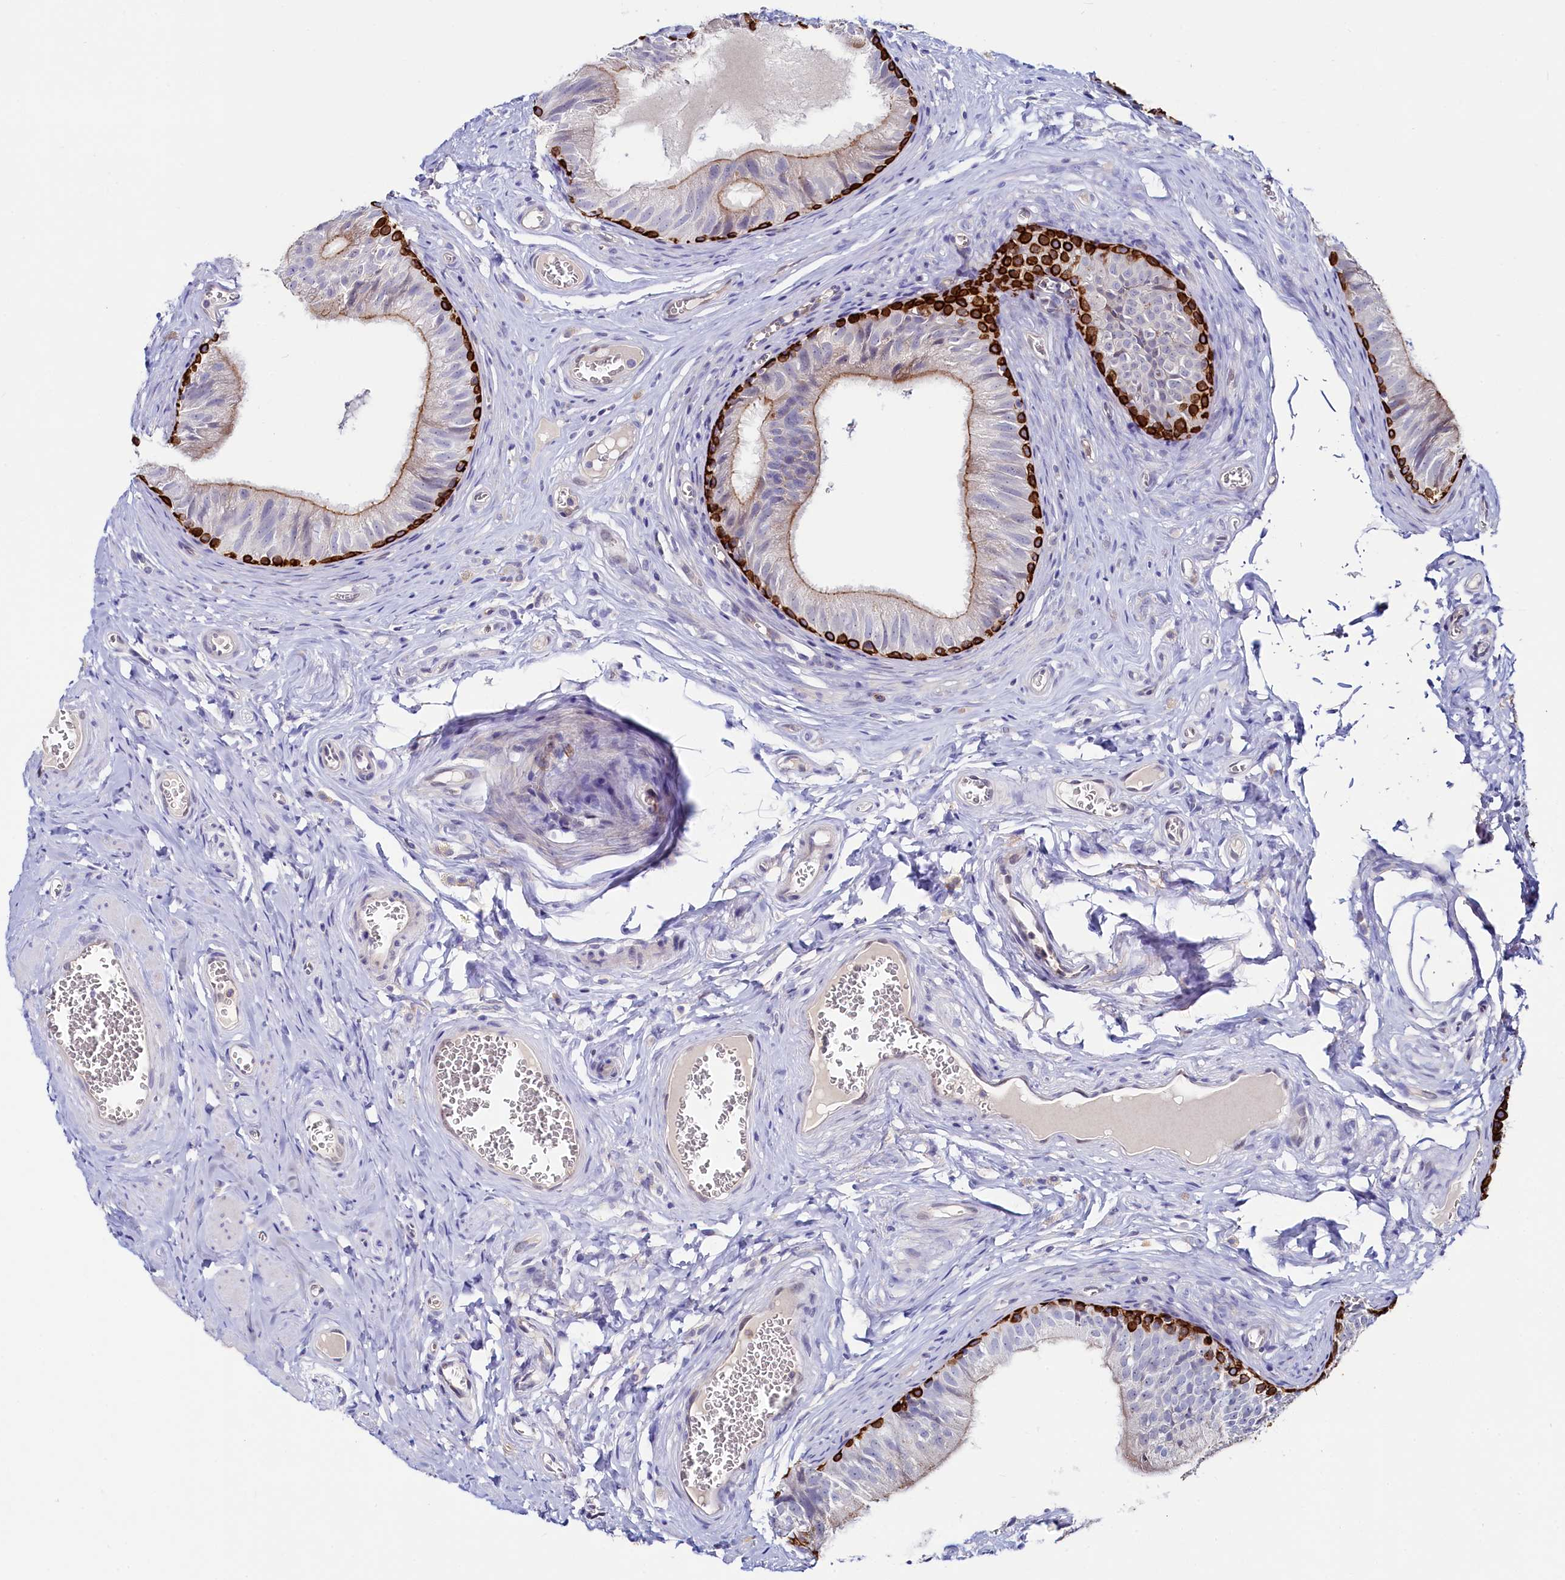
{"staining": {"intensity": "strong", "quantity": "<25%", "location": "cytoplasmic/membranous"}, "tissue": "epididymis", "cell_type": "Glandular cells", "image_type": "normal", "snomed": [{"axis": "morphology", "description": "Normal tissue, NOS"}, {"axis": "topography", "description": "Epididymis"}], "caption": "Immunohistochemistry (IHC) (DAB) staining of normal human epididymis exhibits strong cytoplasmic/membranous protein expression in about <25% of glandular cells.", "gene": "ASTE1", "patient": {"sex": "male", "age": 42}}